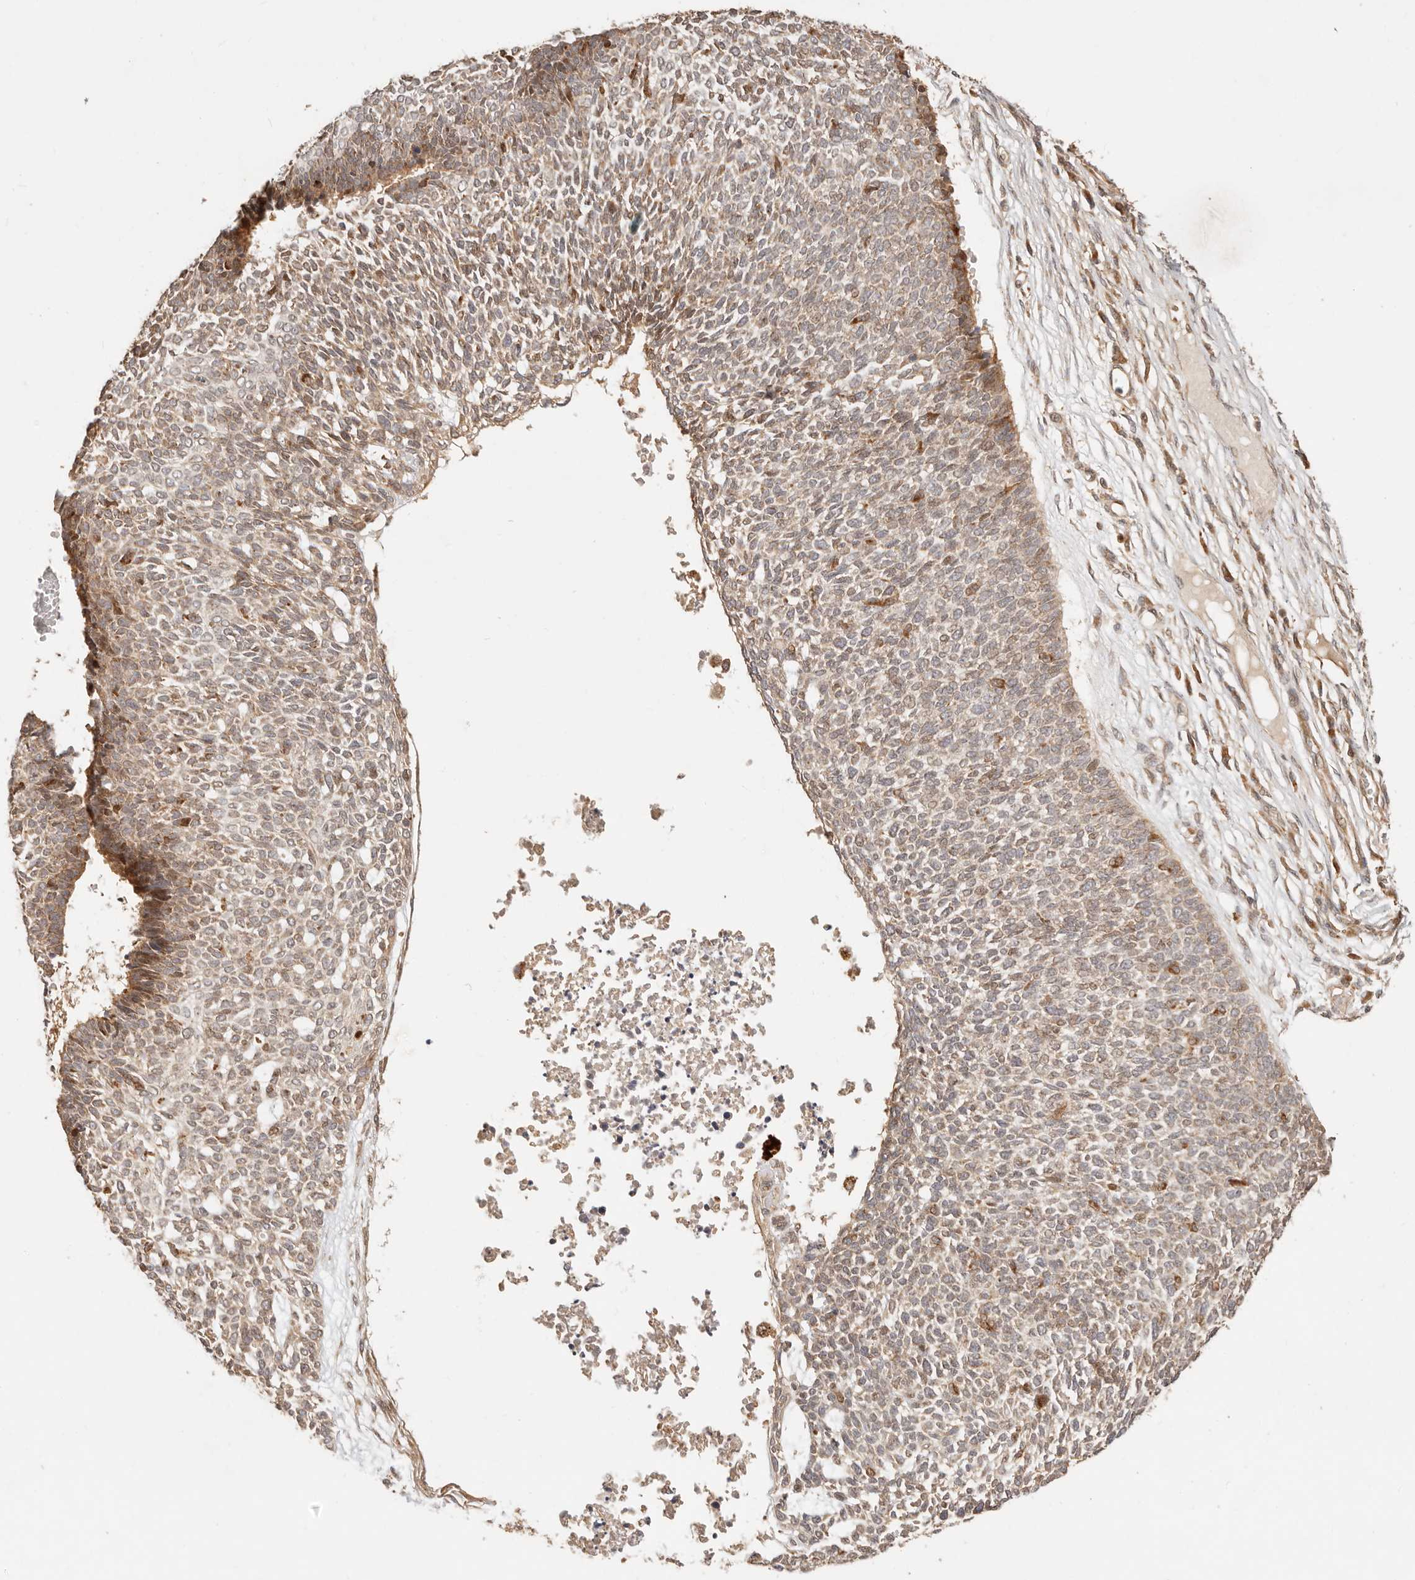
{"staining": {"intensity": "moderate", "quantity": "25%-75%", "location": "cytoplasmic/membranous"}, "tissue": "skin cancer", "cell_type": "Tumor cells", "image_type": "cancer", "snomed": [{"axis": "morphology", "description": "Basal cell carcinoma"}, {"axis": "topography", "description": "Skin"}], "caption": "Immunohistochemistry (IHC) photomicrograph of neoplastic tissue: human basal cell carcinoma (skin) stained using immunohistochemistry (IHC) reveals medium levels of moderate protein expression localized specifically in the cytoplasmic/membranous of tumor cells, appearing as a cytoplasmic/membranous brown color.", "gene": "TIMM17A", "patient": {"sex": "female", "age": 84}}